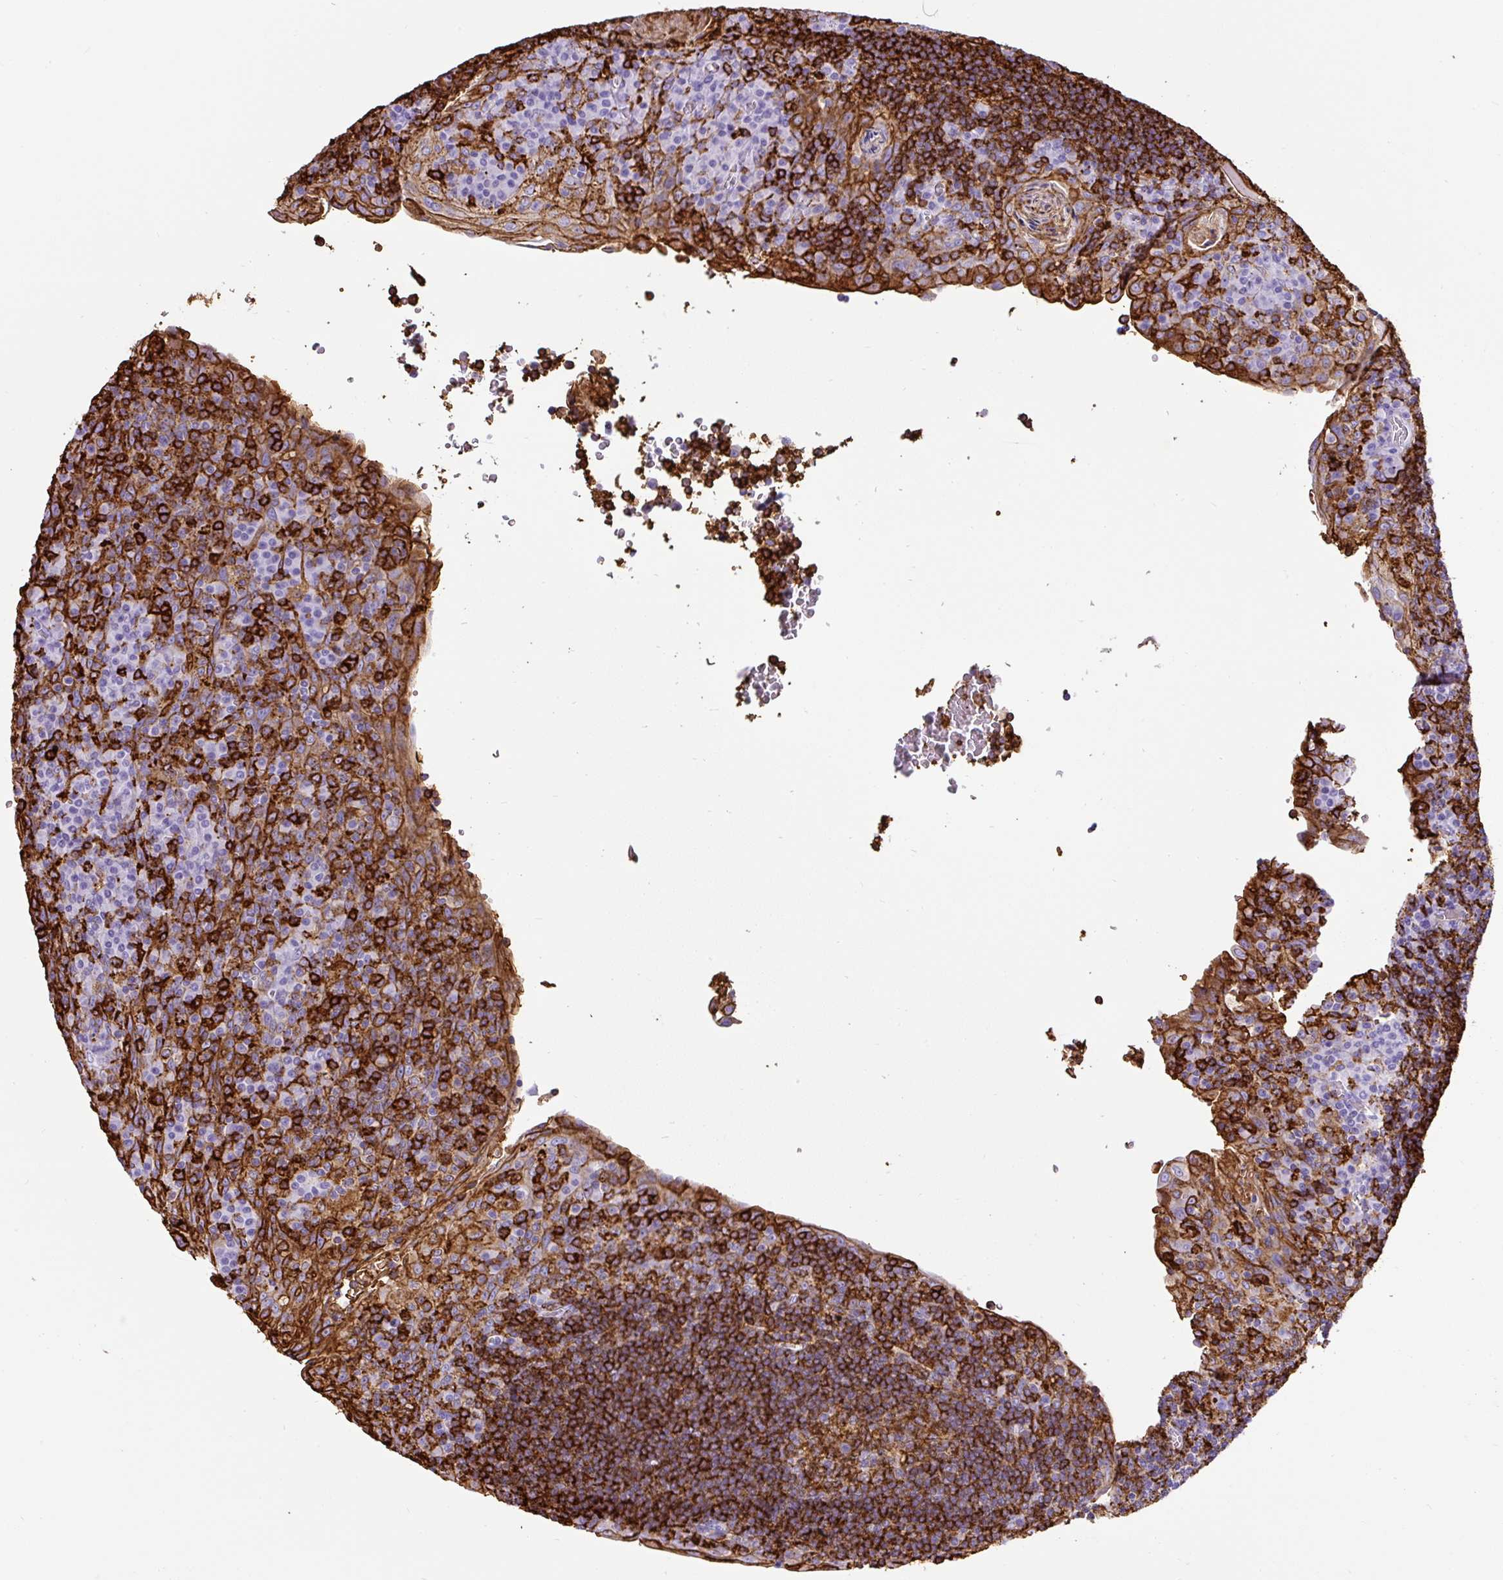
{"staining": {"intensity": "strong", "quantity": ">75%", "location": "cytoplasmic/membranous"}, "tissue": "tonsil", "cell_type": "Germinal center cells", "image_type": "normal", "snomed": [{"axis": "morphology", "description": "Normal tissue, NOS"}, {"axis": "topography", "description": "Tonsil"}], "caption": "A high-resolution image shows immunohistochemistry (IHC) staining of normal tonsil, which shows strong cytoplasmic/membranous expression in approximately >75% of germinal center cells. Using DAB (3,3'-diaminobenzidine) (brown) and hematoxylin (blue) stains, captured at high magnification using brightfield microscopy.", "gene": "HLA", "patient": {"sex": "male", "age": 17}}